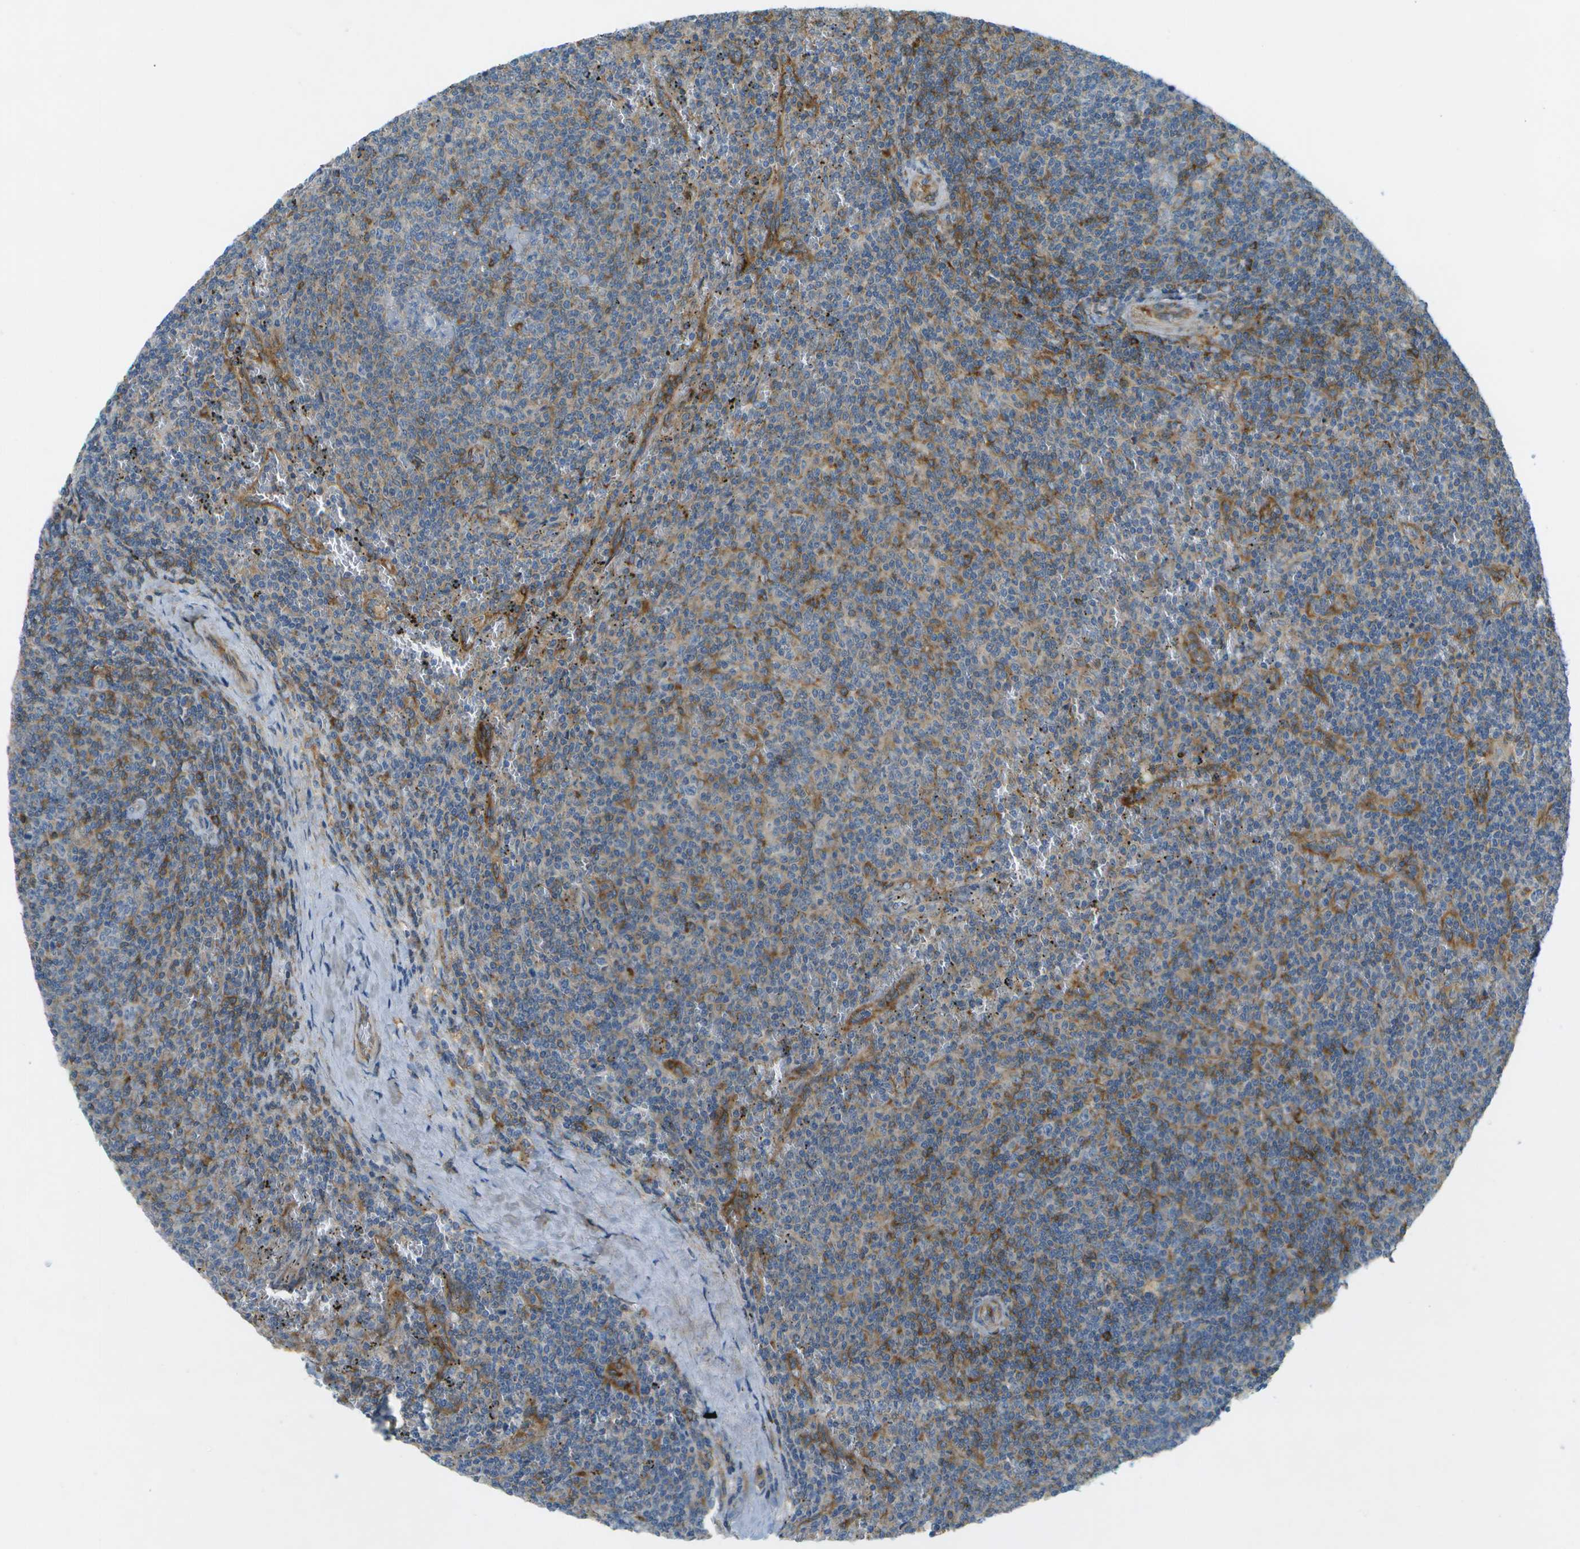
{"staining": {"intensity": "moderate", "quantity": "25%-75%", "location": "cytoplasmic/membranous"}, "tissue": "lymphoma", "cell_type": "Tumor cells", "image_type": "cancer", "snomed": [{"axis": "morphology", "description": "Malignant lymphoma, non-Hodgkin's type, Low grade"}, {"axis": "topography", "description": "Spleen"}], "caption": "Immunohistochemistry of low-grade malignant lymphoma, non-Hodgkin's type reveals medium levels of moderate cytoplasmic/membranous staining in about 25%-75% of tumor cells.", "gene": "WNK2", "patient": {"sex": "female", "age": 50}}